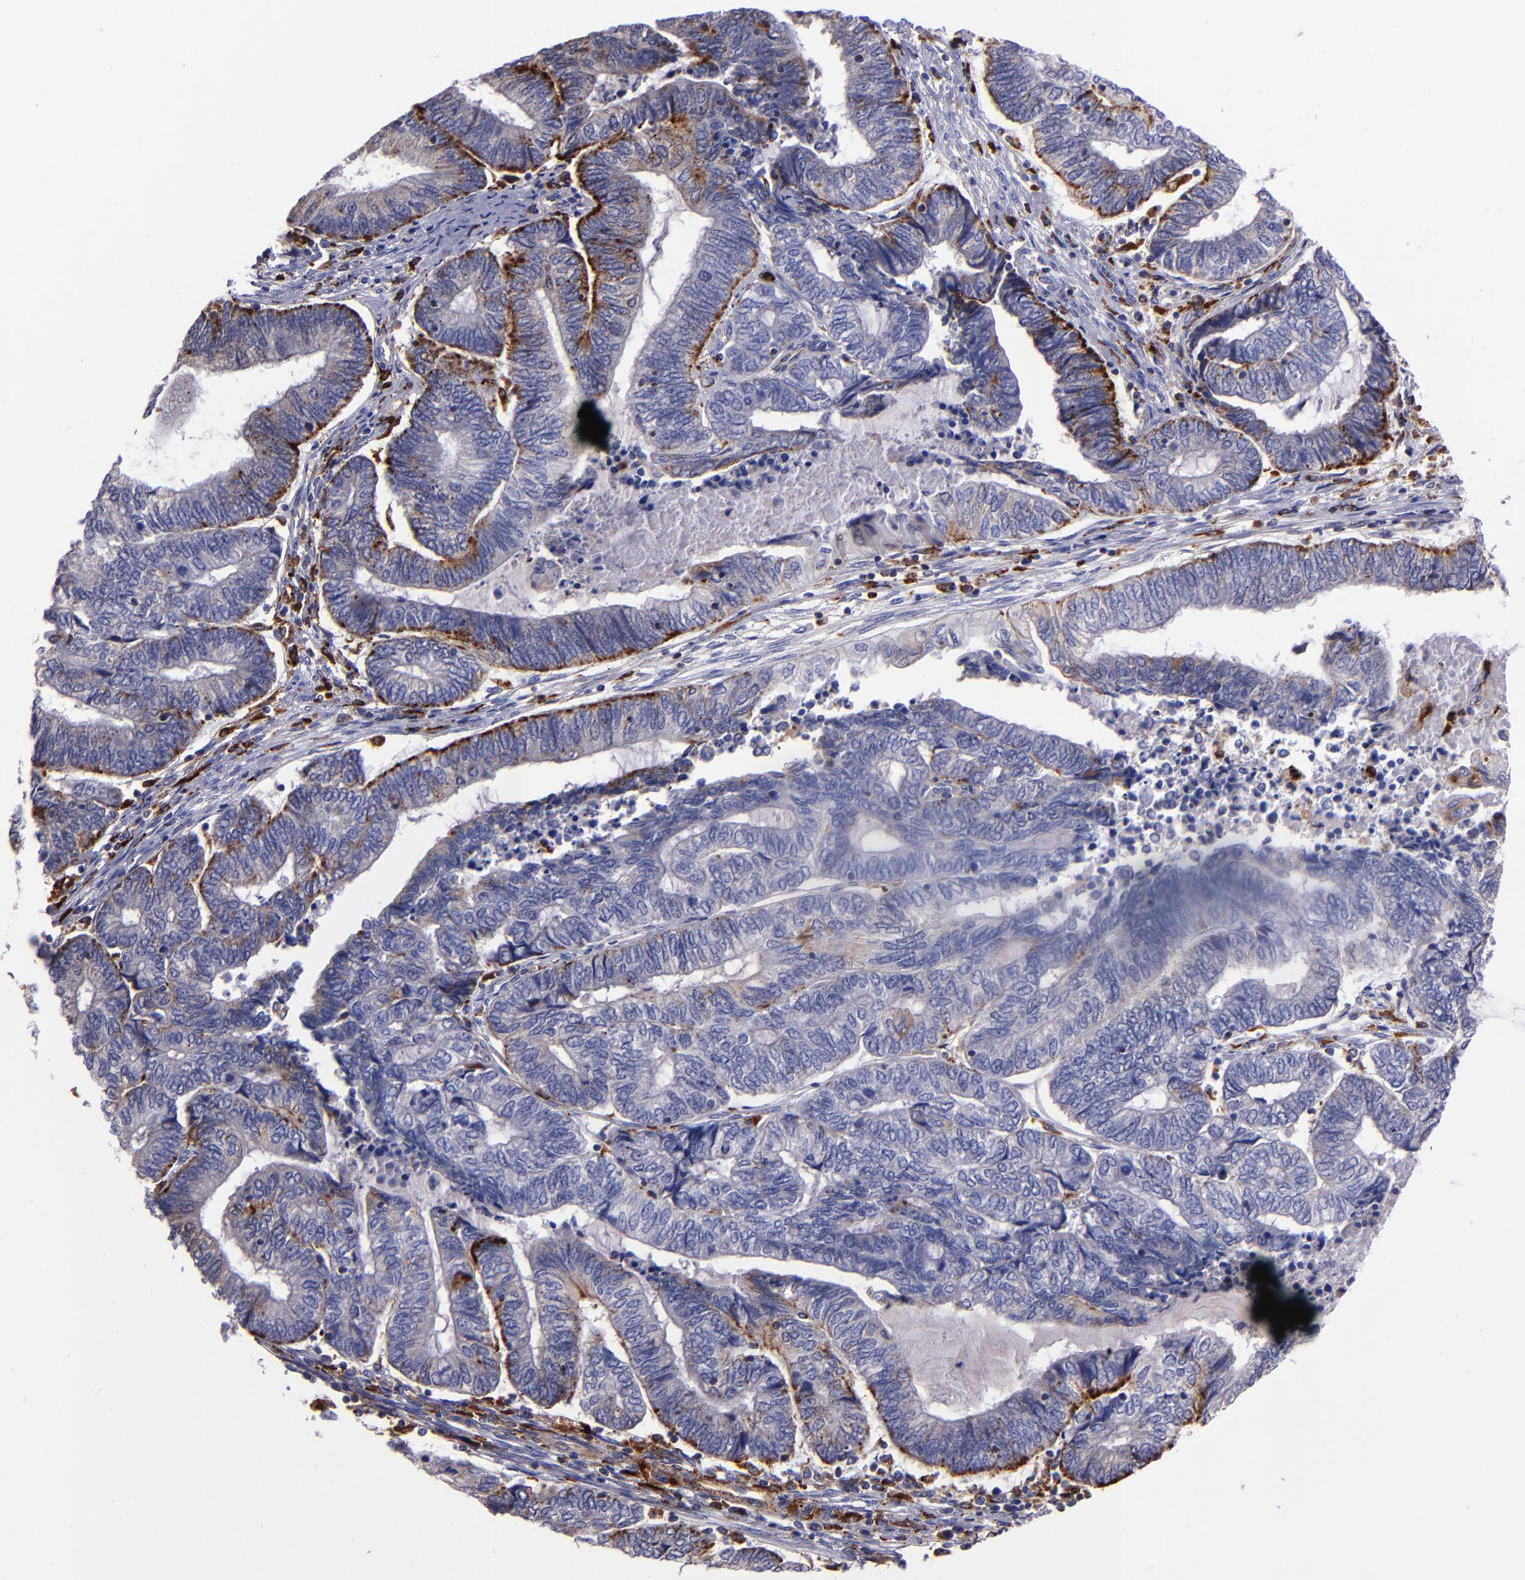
{"staining": {"intensity": "moderate", "quantity": "25%-75%", "location": "cytoplasmic/membranous"}, "tissue": "endometrial cancer", "cell_type": "Tumor cells", "image_type": "cancer", "snomed": [{"axis": "morphology", "description": "Adenocarcinoma, NOS"}, {"axis": "topography", "description": "Uterus"}, {"axis": "topography", "description": "Endometrium"}], "caption": "Immunohistochemical staining of endometrial cancer (adenocarcinoma) demonstrates medium levels of moderate cytoplasmic/membranous staining in approximately 25%-75% of tumor cells.", "gene": "CTSS", "patient": {"sex": "female", "age": 70}}